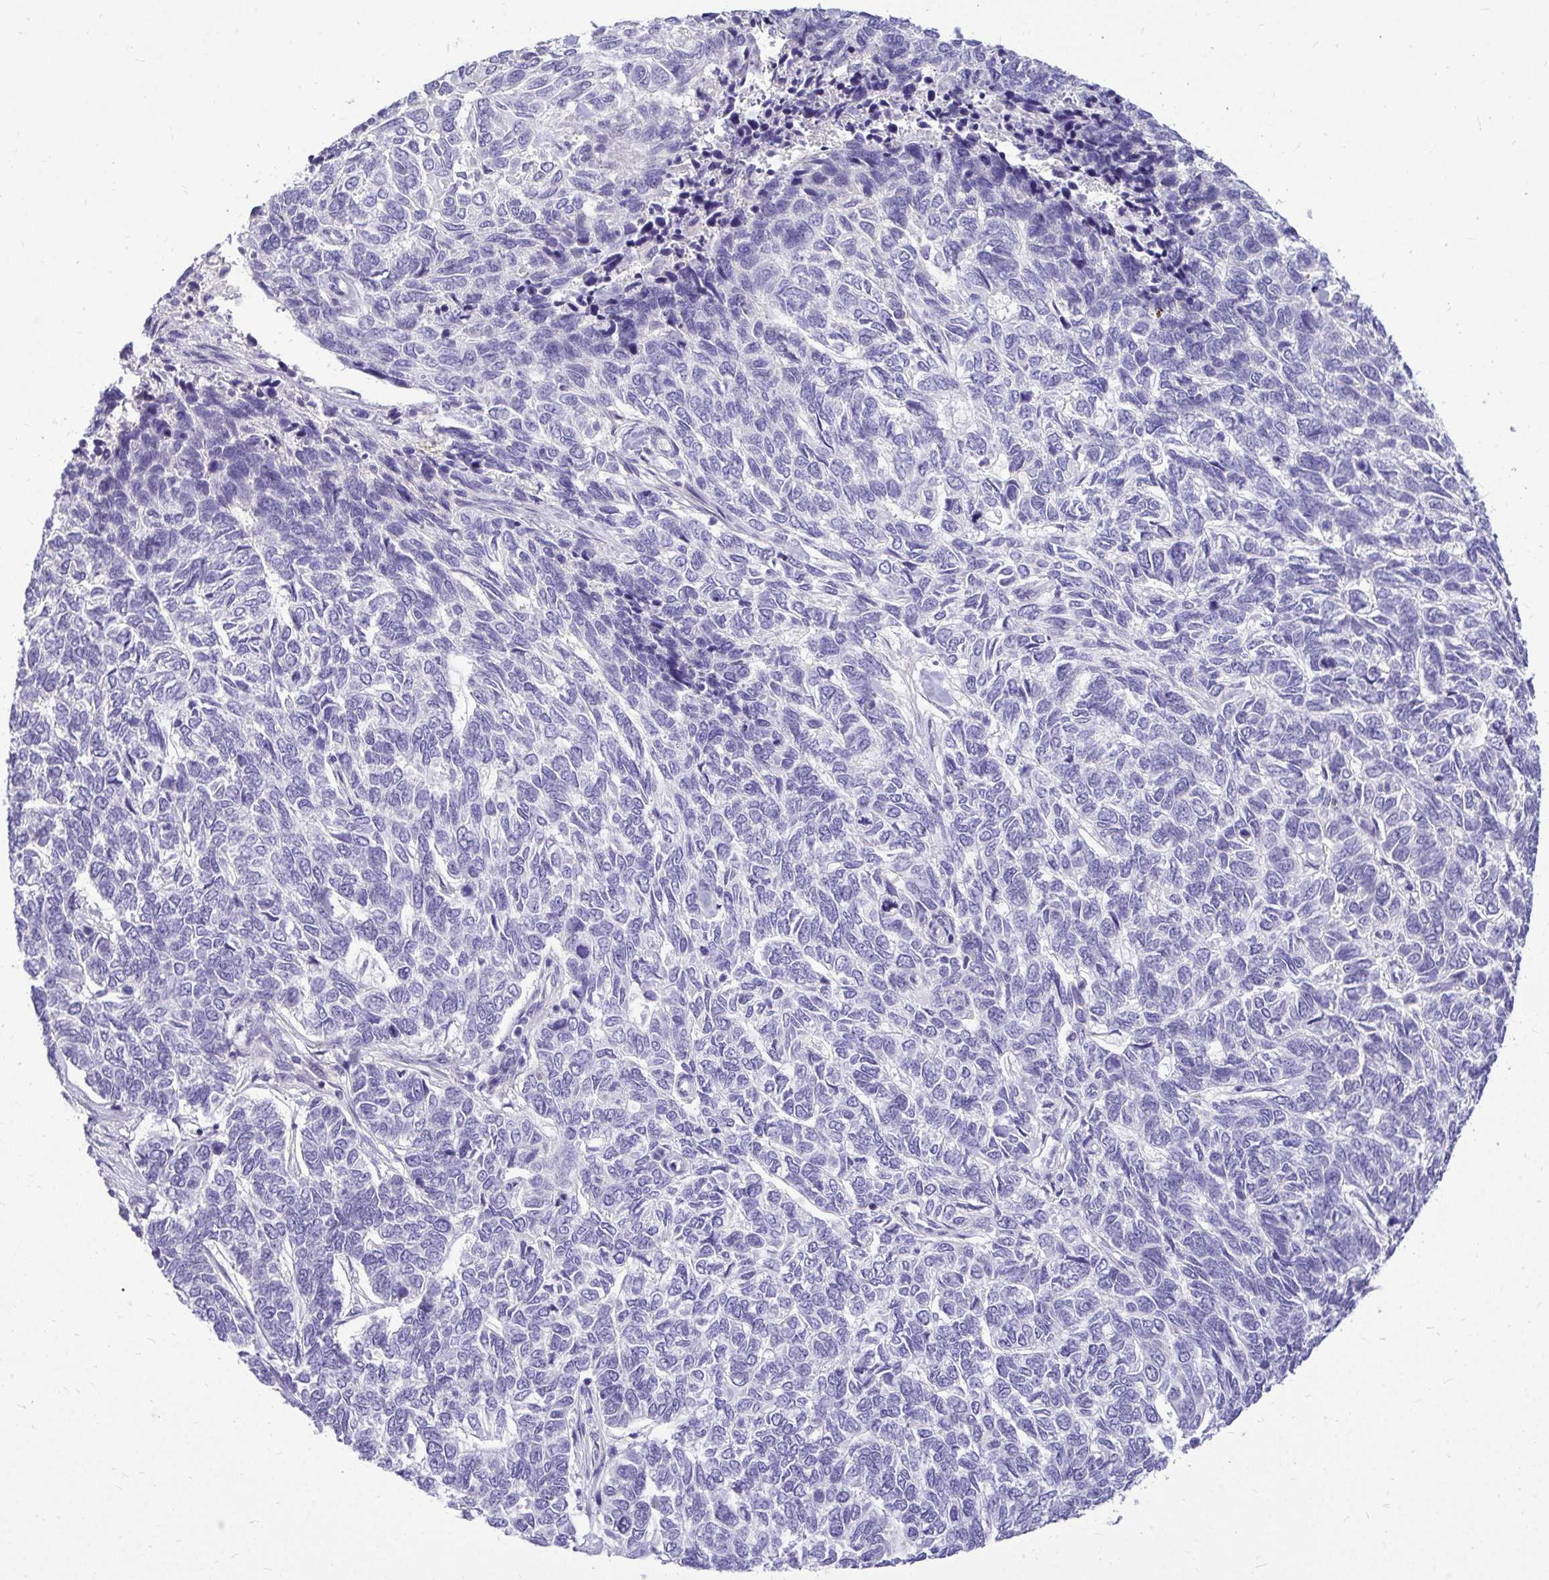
{"staining": {"intensity": "negative", "quantity": "none", "location": "none"}, "tissue": "skin cancer", "cell_type": "Tumor cells", "image_type": "cancer", "snomed": [{"axis": "morphology", "description": "Basal cell carcinoma"}, {"axis": "topography", "description": "Skin"}], "caption": "Immunohistochemistry of human skin basal cell carcinoma demonstrates no positivity in tumor cells.", "gene": "ZSWIM9", "patient": {"sex": "female", "age": 65}}